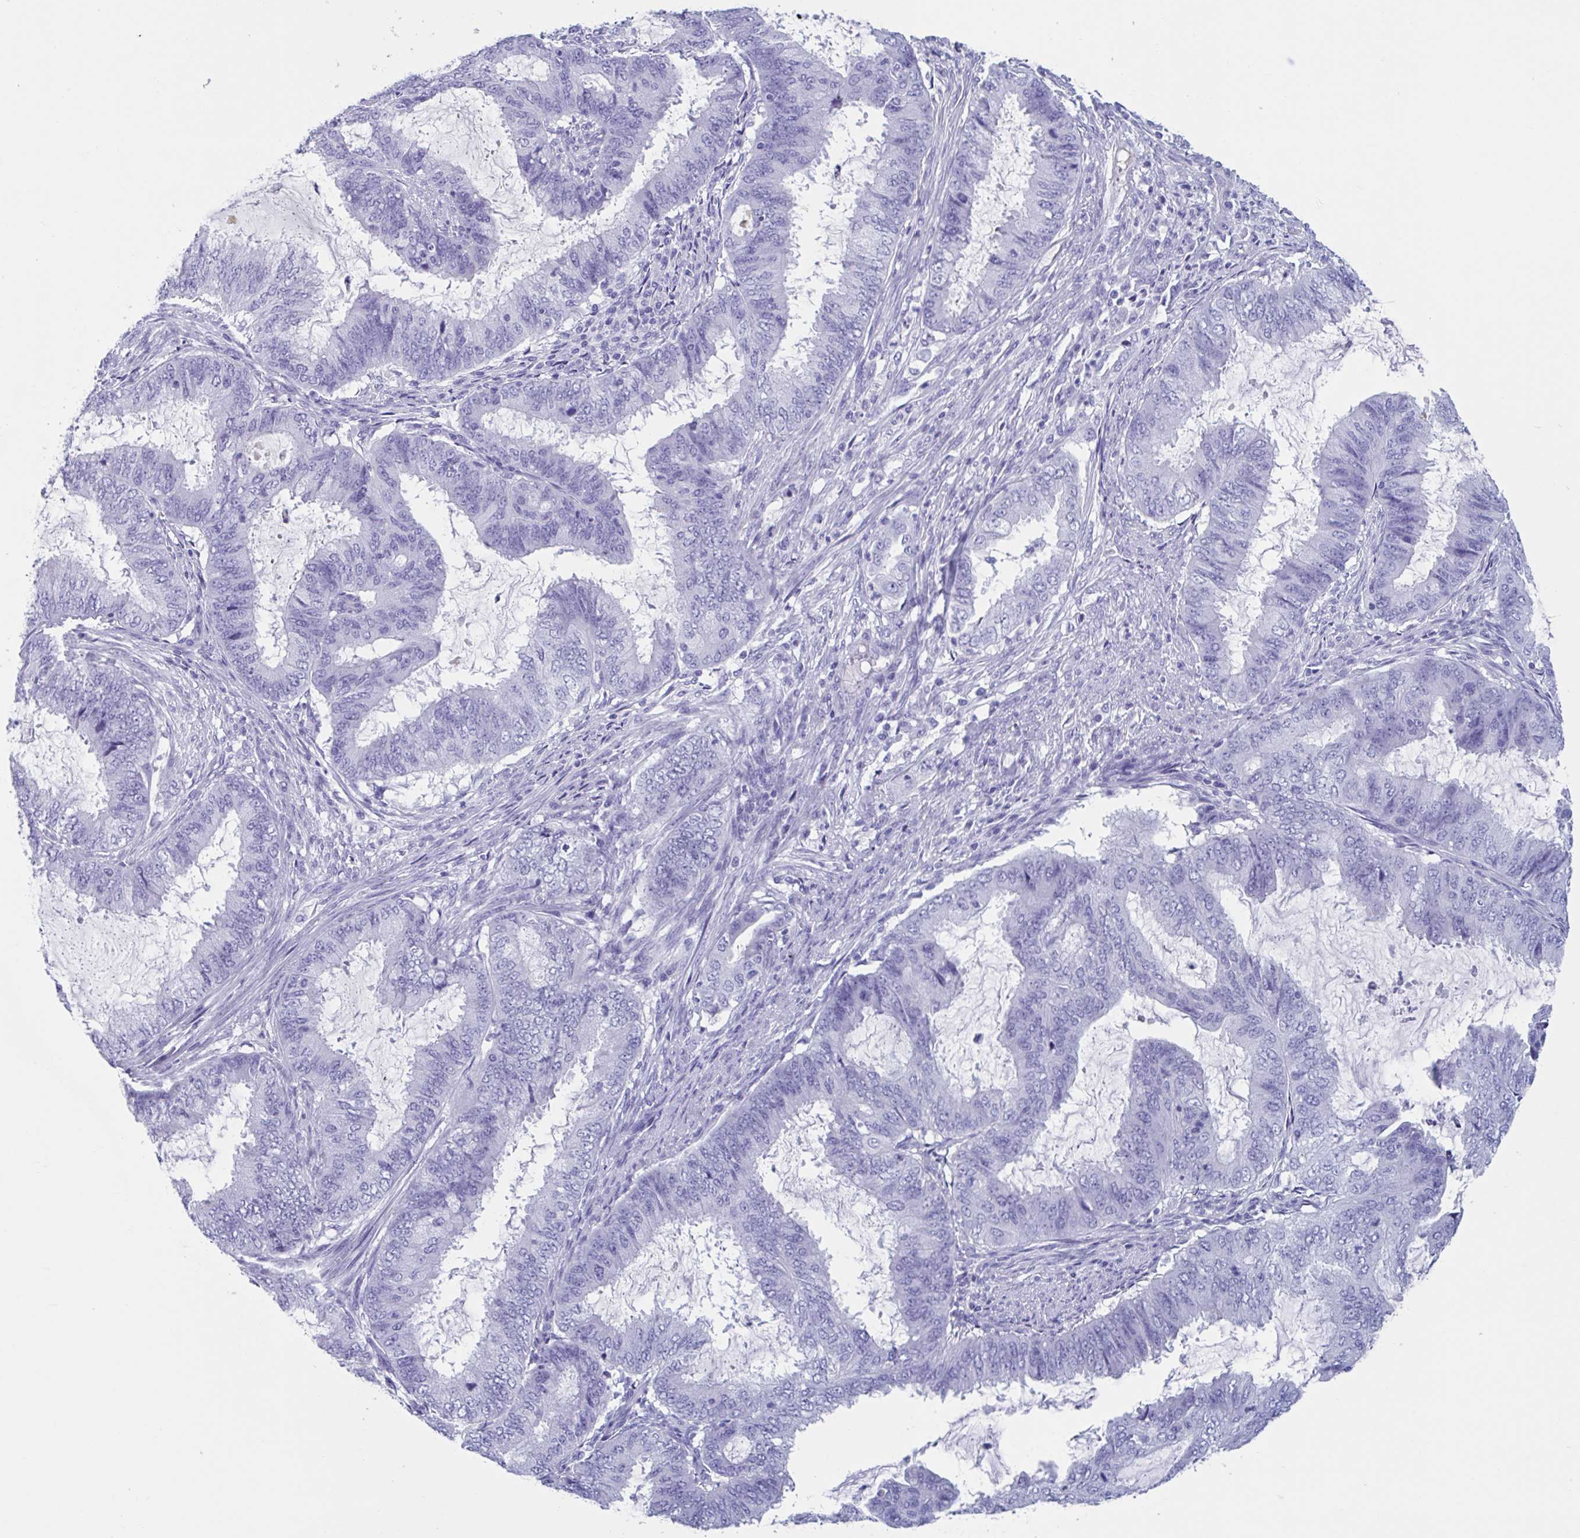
{"staining": {"intensity": "negative", "quantity": "none", "location": "none"}, "tissue": "endometrial cancer", "cell_type": "Tumor cells", "image_type": "cancer", "snomed": [{"axis": "morphology", "description": "Adenocarcinoma, NOS"}, {"axis": "topography", "description": "Endometrium"}], "caption": "Immunohistochemistry histopathology image of endometrial cancer stained for a protein (brown), which shows no staining in tumor cells. (DAB (3,3'-diaminobenzidine) immunohistochemistry (IHC) with hematoxylin counter stain).", "gene": "USP35", "patient": {"sex": "female", "age": 51}}